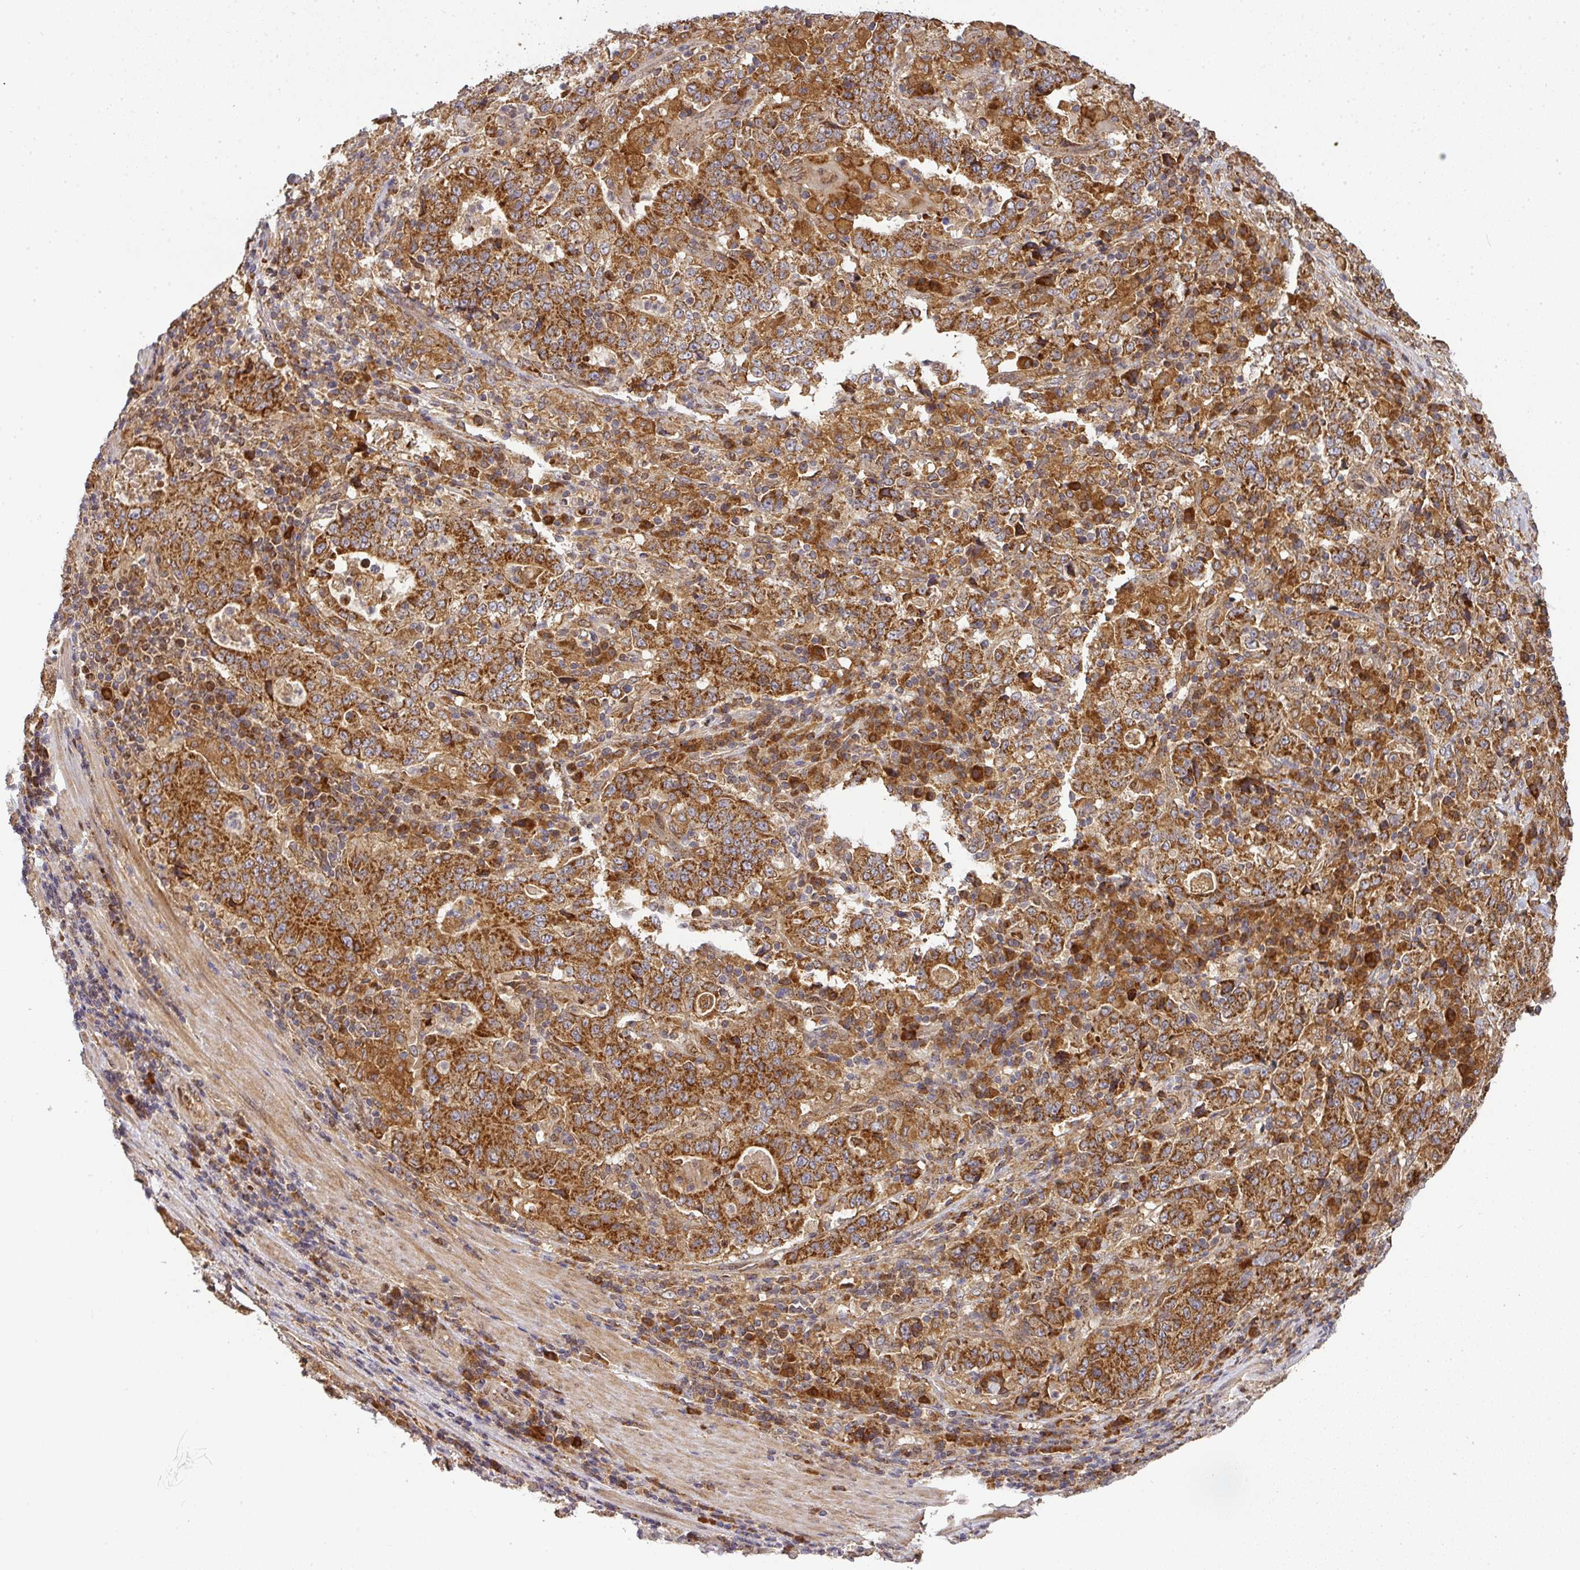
{"staining": {"intensity": "strong", "quantity": ">75%", "location": "cytoplasmic/membranous"}, "tissue": "stomach cancer", "cell_type": "Tumor cells", "image_type": "cancer", "snomed": [{"axis": "morphology", "description": "Normal tissue, NOS"}, {"axis": "morphology", "description": "Adenocarcinoma, NOS"}, {"axis": "topography", "description": "Stomach, upper"}, {"axis": "topography", "description": "Stomach"}], "caption": "Protein expression by immunohistochemistry reveals strong cytoplasmic/membranous positivity in about >75% of tumor cells in adenocarcinoma (stomach). Using DAB (3,3'-diaminobenzidine) (brown) and hematoxylin (blue) stains, captured at high magnification using brightfield microscopy.", "gene": "MALSU1", "patient": {"sex": "male", "age": 59}}